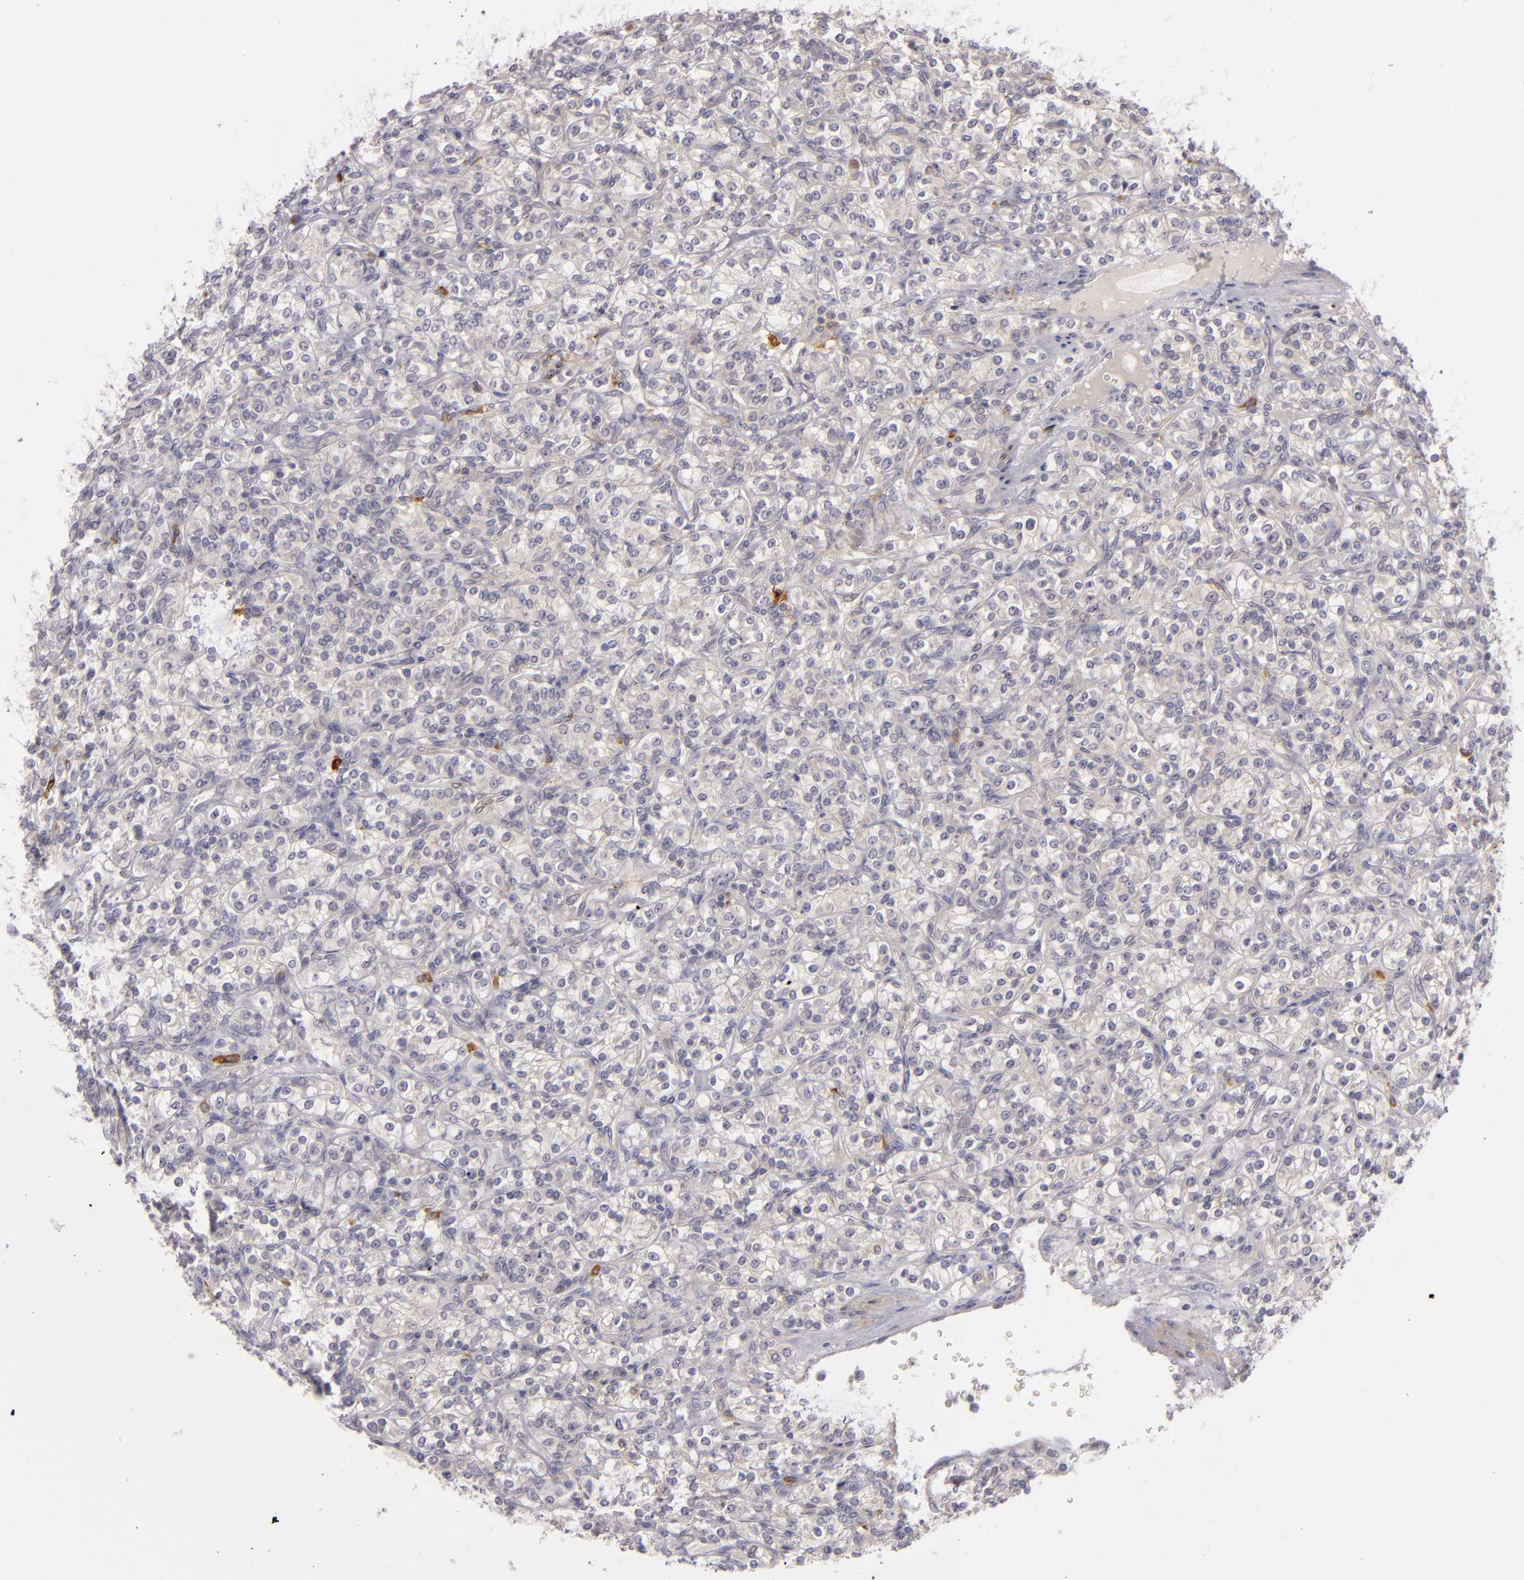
{"staining": {"intensity": "negative", "quantity": "none", "location": "none"}, "tissue": "renal cancer", "cell_type": "Tumor cells", "image_type": "cancer", "snomed": [{"axis": "morphology", "description": "Adenocarcinoma, NOS"}, {"axis": "topography", "description": "Kidney"}], "caption": "Tumor cells show no significant expression in renal adenocarcinoma.", "gene": "CD83", "patient": {"sex": "male", "age": 77}}